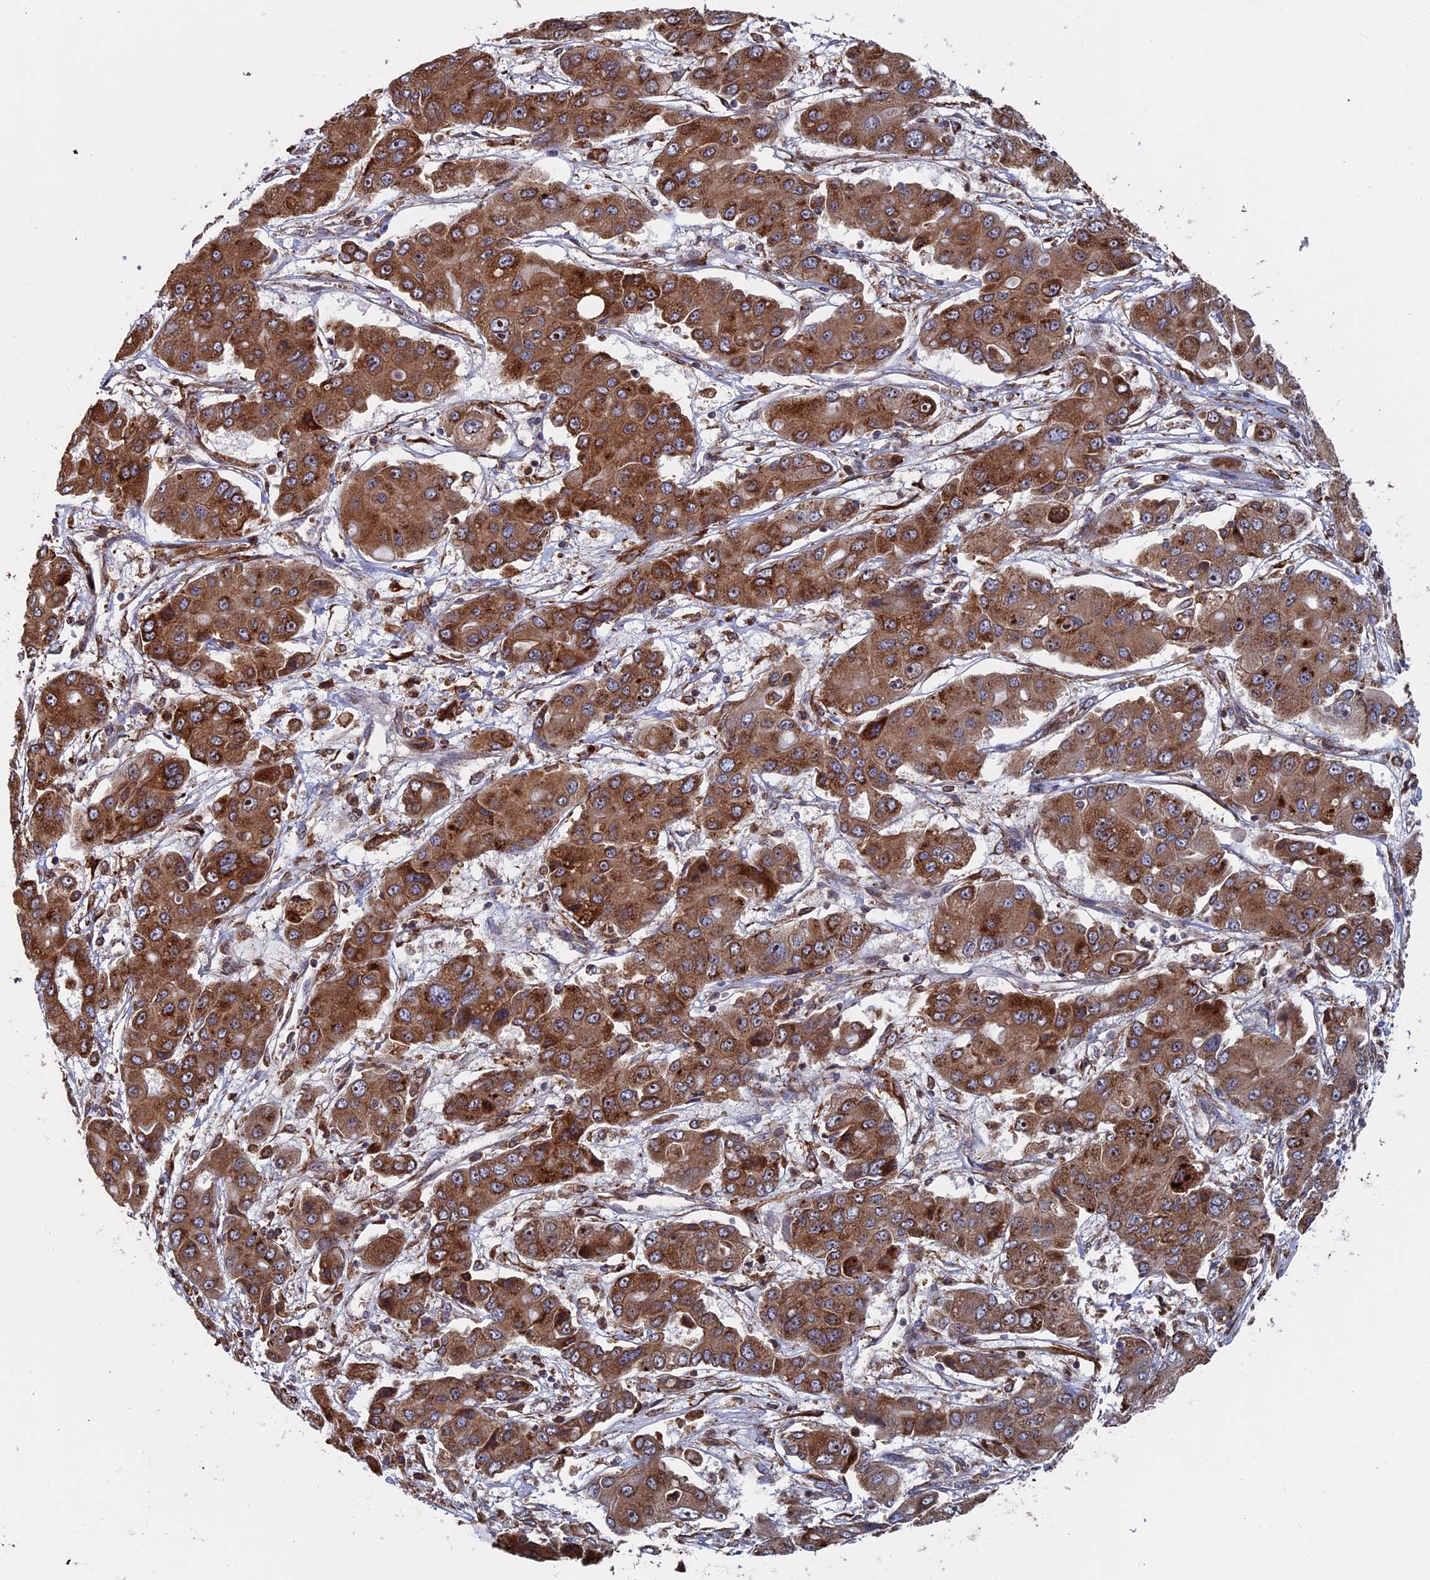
{"staining": {"intensity": "strong", "quantity": ">75%", "location": "cytoplasmic/membranous"}, "tissue": "liver cancer", "cell_type": "Tumor cells", "image_type": "cancer", "snomed": [{"axis": "morphology", "description": "Cholangiocarcinoma"}, {"axis": "topography", "description": "Liver"}], "caption": "The histopathology image displays immunohistochemical staining of liver cancer (cholangiocarcinoma). There is strong cytoplasmic/membranous positivity is seen in approximately >75% of tumor cells.", "gene": "RPUSD1", "patient": {"sex": "male", "age": 67}}